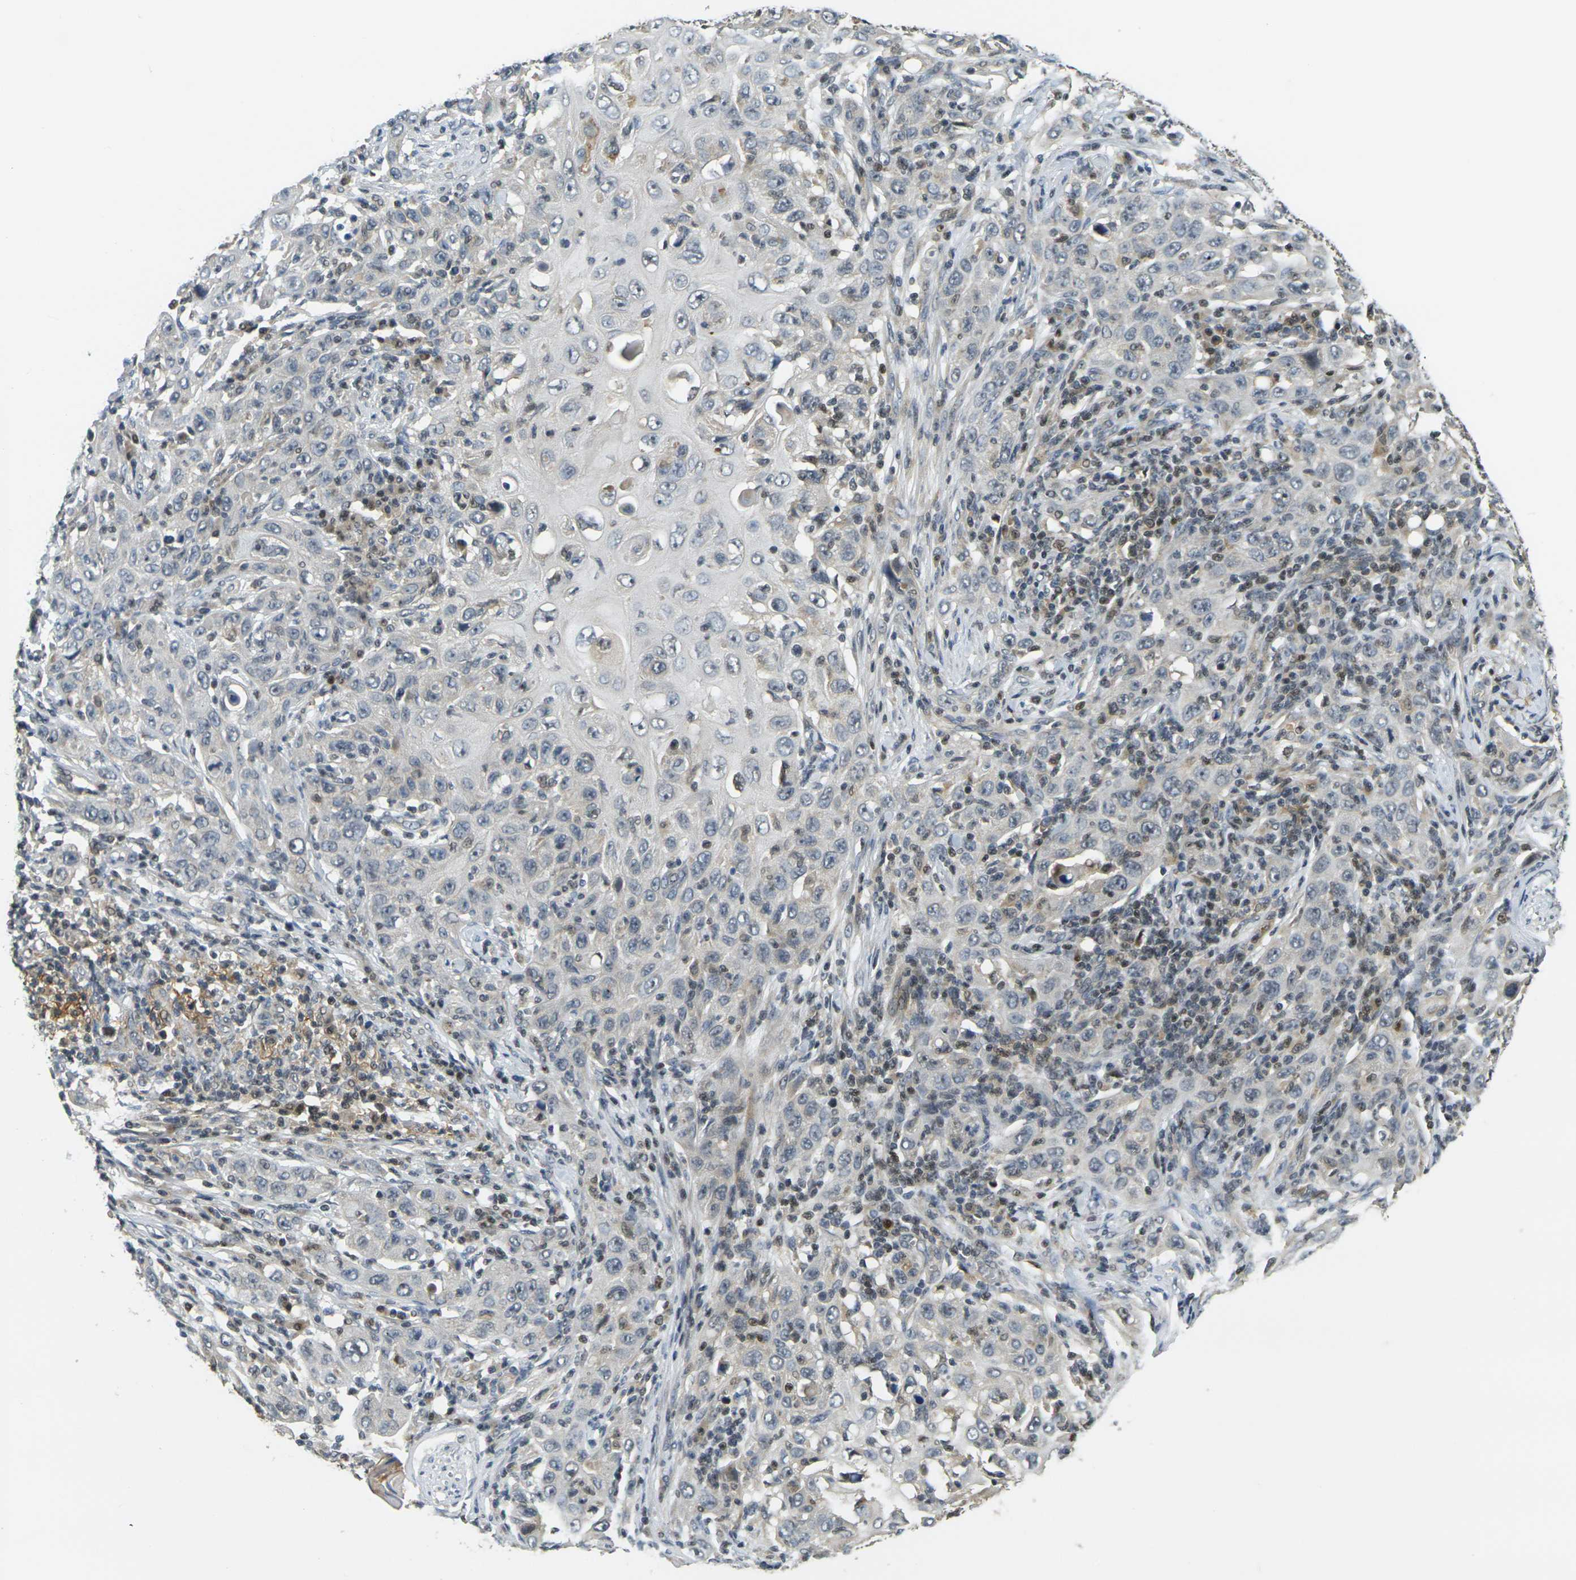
{"staining": {"intensity": "negative", "quantity": "none", "location": "none"}, "tissue": "skin cancer", "cell_type": "Tumor cells", "image_type": "cancer", "snomed": [{"axis": "morphology", "description": "Squamous cell carcinoma, NOS"}, {"axis": "topography", "description": "Skin"}], "caption": "Tumor cells show no significant expression in squamous cell carcinoma (skin).", "gene": "KLHL8", "patient": {"sex": "female", "age": 88}}